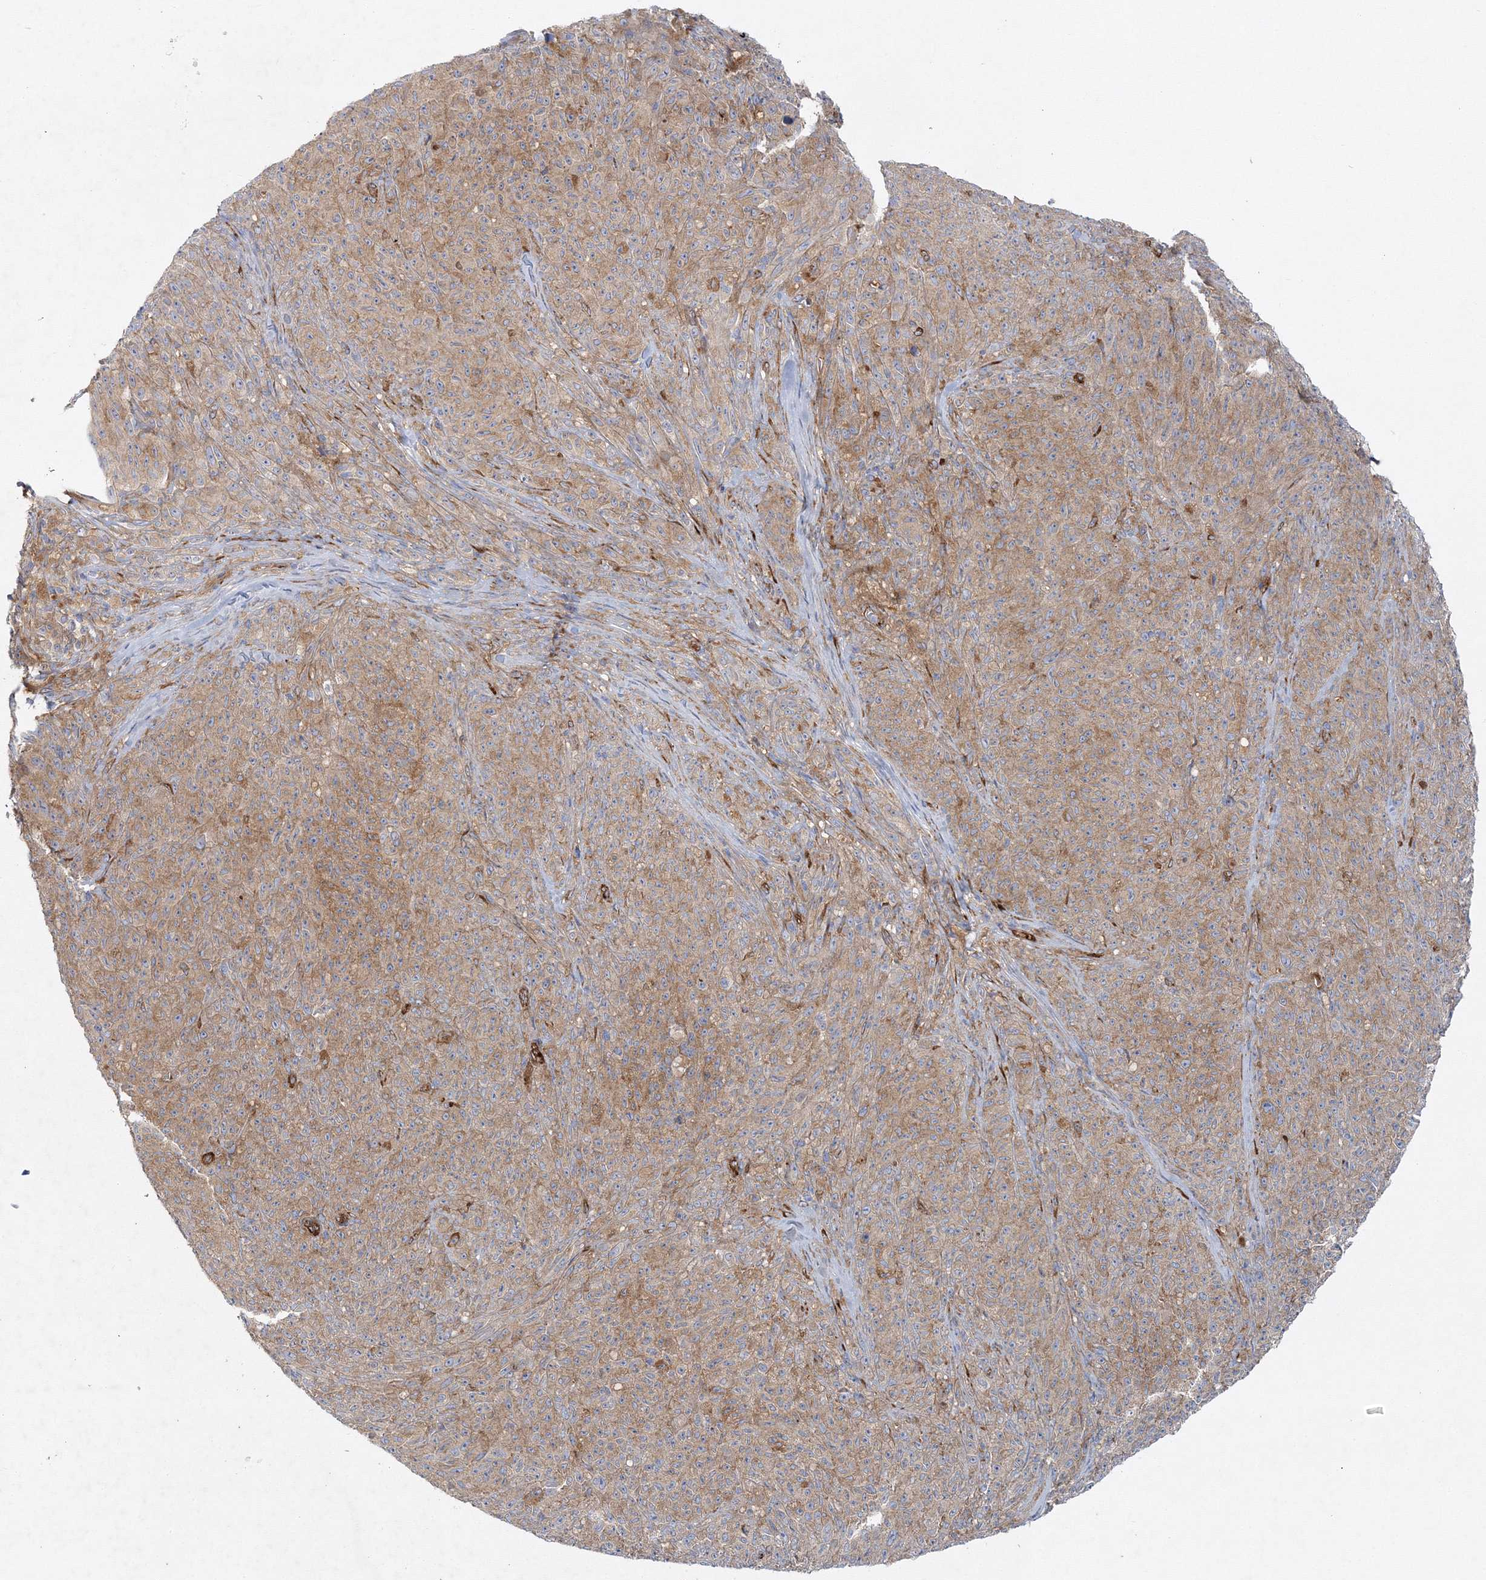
{"staining": {"intensity": "moderate", "quantity": ">75%", "location": "cytoplasmic/membranous"}, "tissue": "melanoma", "cell_type": "Tumor cells", "image_type": "cancer", "snomed": [{"axis": "morphology", "description": "Malignant melanoma, NOS"}, {"axis": "topography", "description": "Skin"}], "caption": "Malignant melanoma stained with DAB immunohistochemistry reveals medium levels of moderate cytoplasmic/membranous positivity in approximately >75% of tumor cells.", "gene": "ZFYVE16", "patient": {"sex": "female", "age": 82}}